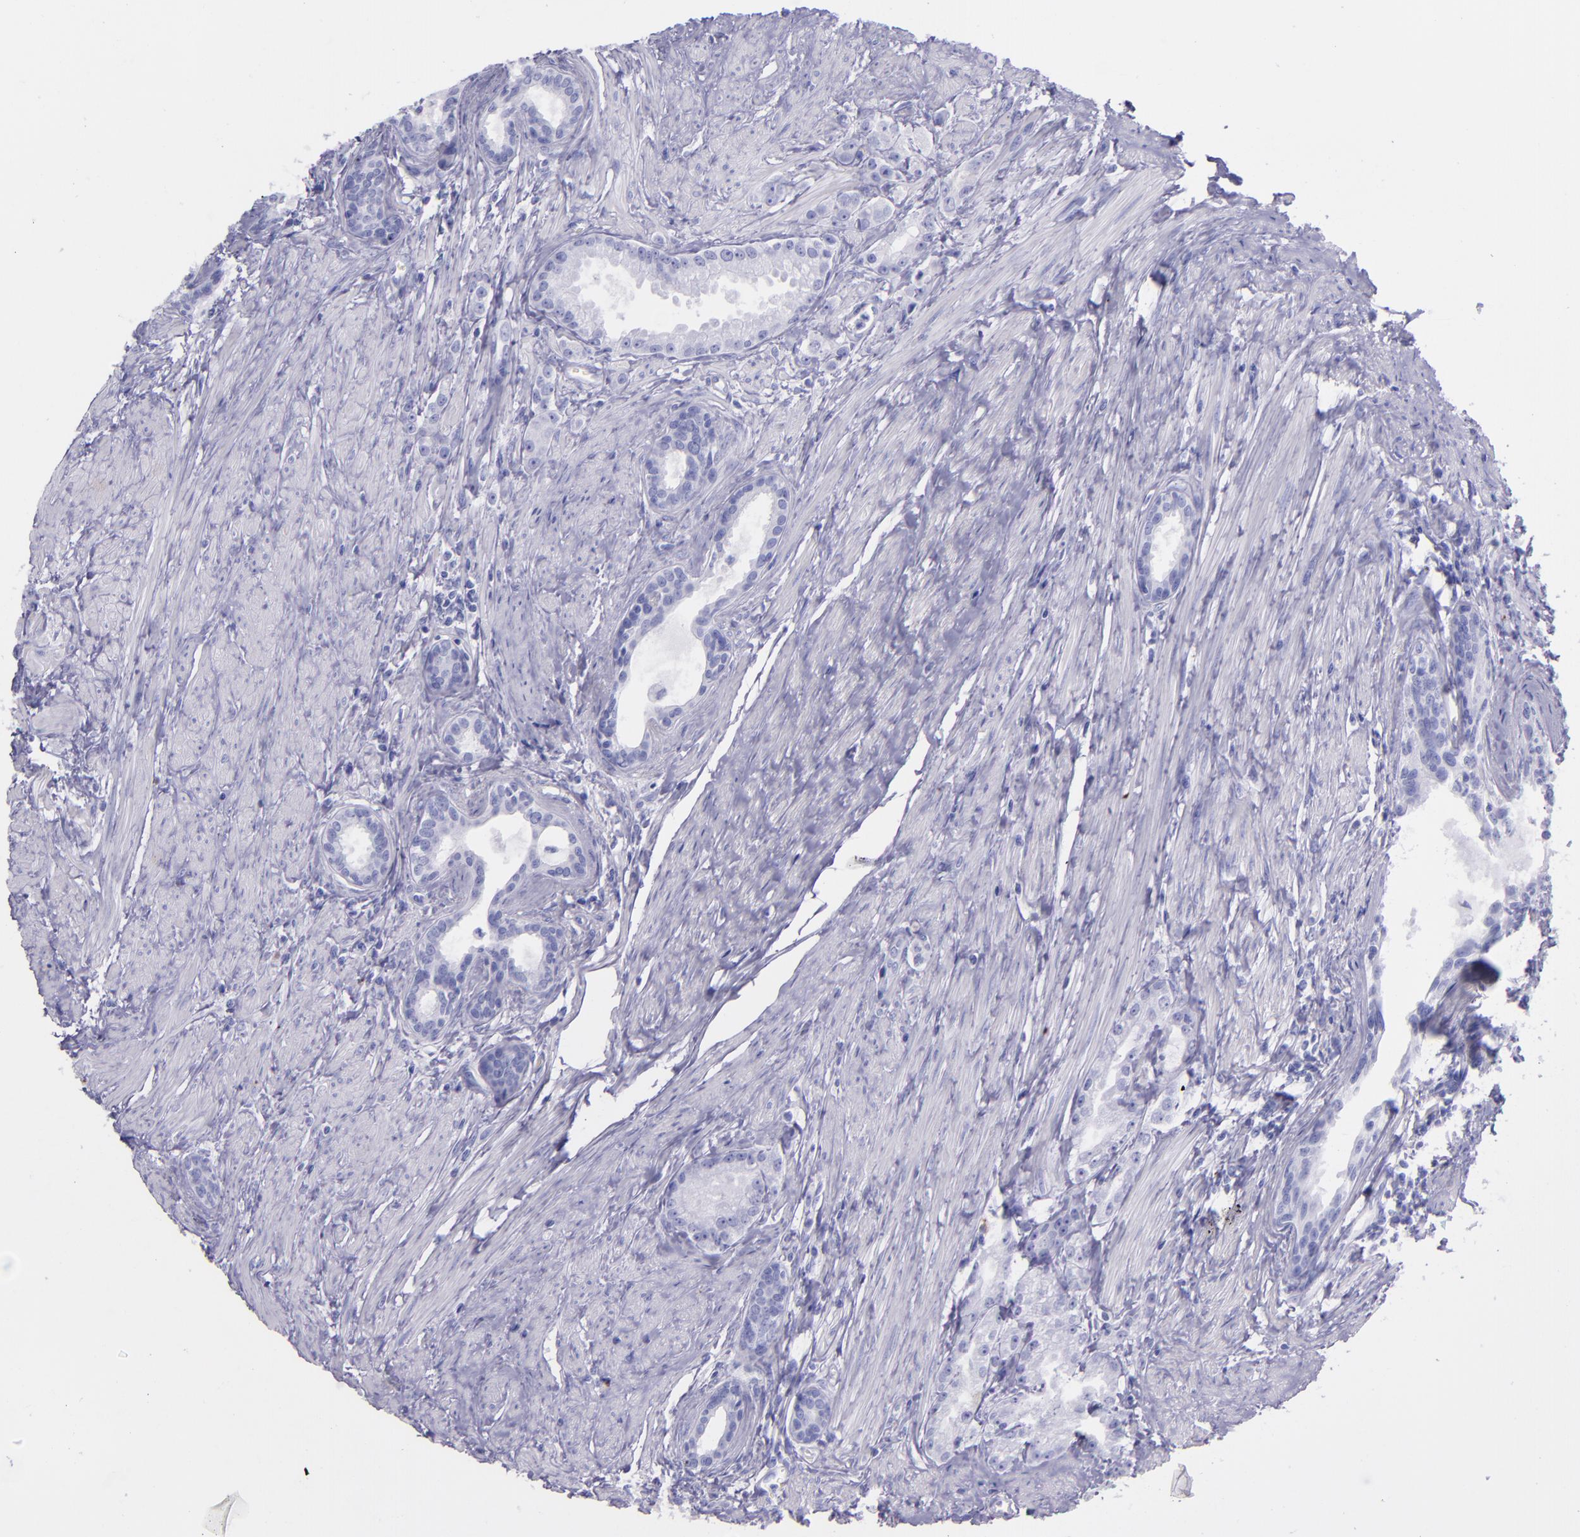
{"staining": {"intensity": "negative", "quantity": "none", "location": "none"}, "tissue": "prostate cancer", "cell_type": "Tumor cells", "image_type": "cancer", "snomed": [{"axis": "morphology", "description": "Adenocarcinoma, Medium grade"}, {"axis": "topography", "description": "Prostate"}], "caption": "Tumor cells are negative for protein expression in human medium-grade adenocarcinoma (prostate).", "gene": "SFTPA2", "patient": {"sex": "male", "age": 72}}